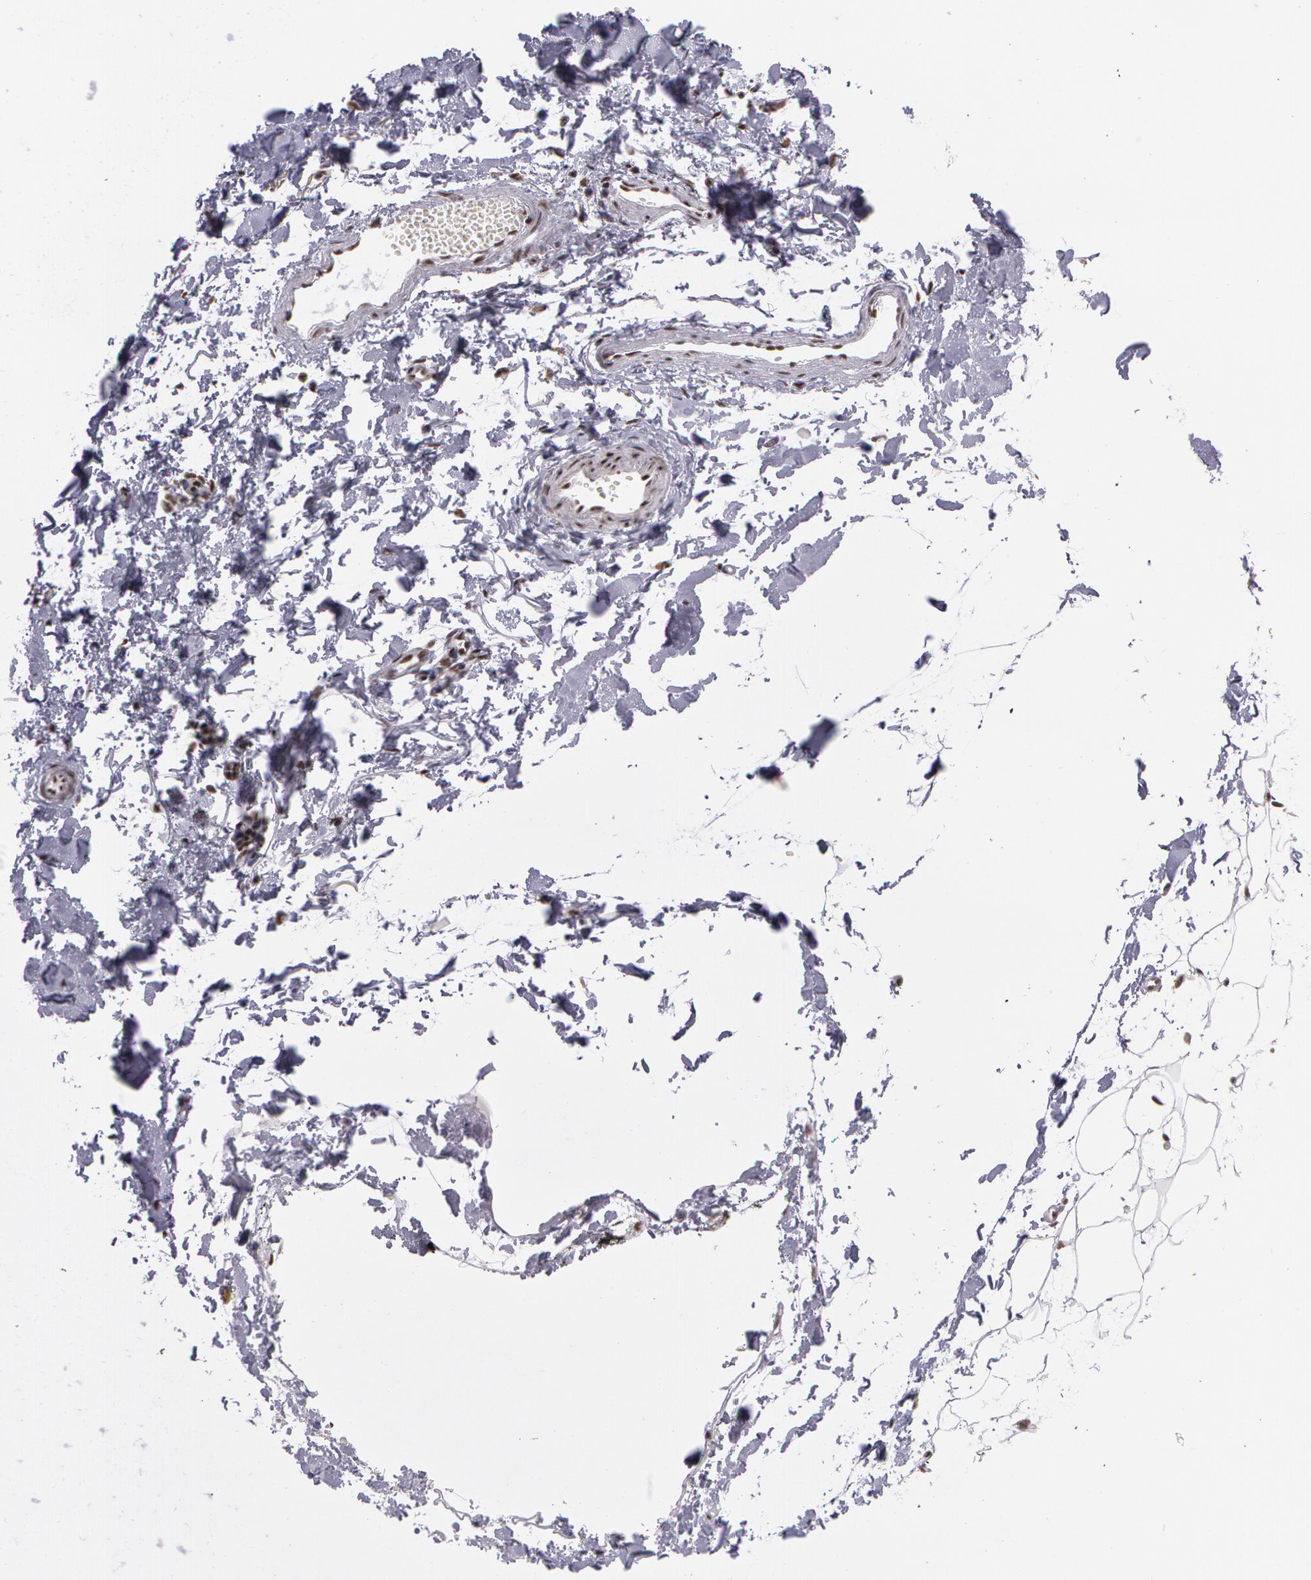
{"staining": {"intensity": "moderate", "quantity": ">75%", "location": "nuclear"}, "tissue": "adipose tissue", "cell_type": "Adipocytes", "image_type": "normal", "snomed": [{"axis": "morphology", "description": "Normal tissue, NOS"}, {"axis": "topography", "description": "Breast"}], "caption": "Protein analysis of normal adipose tissue reveals moderate nuclear expression in approximately >75% of adipocytes. Using DAB (brown) and hematoxylin (blue) stains, captured at high magnification using brightfield microscopy.", "gene": "PNN", "patient": {"sex": "female", "age": 45}}